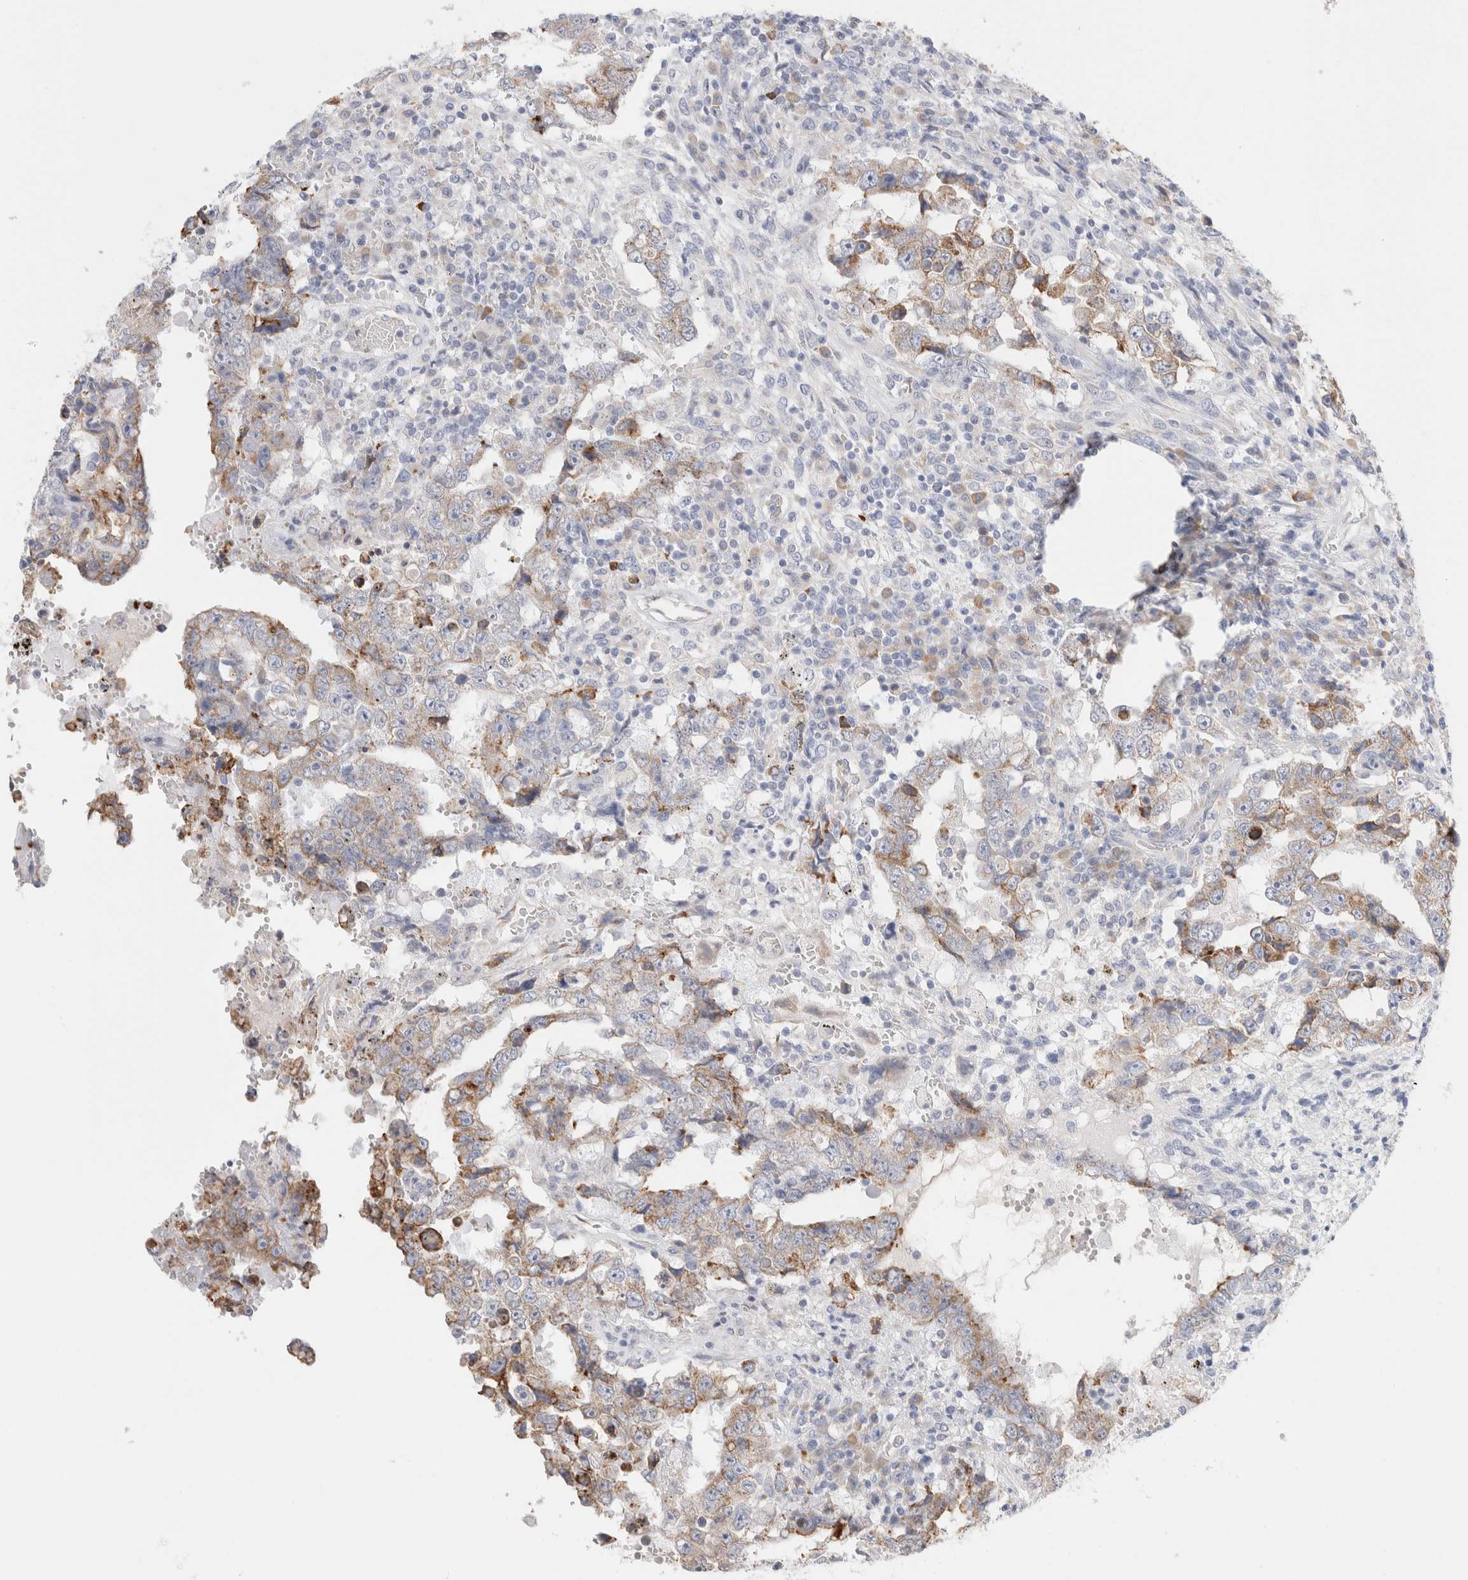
{"staining": {"intensity": "moderate", "quantity": "<25%", "location": "cytoplasmic/membranous"}, "tissue": "testis cancer", "cell_type": "Tumor cells", "image_type": "cancer", "snomed": [{"axis": "morphology", "description": "Carcinoma, Embryonal, NOS"}, {"axis": "topography", "description": "Testis"}], "caption": "Protein expression analysis of human embryonal carcinoma (testis) reveals moderate cytoplasmic/membranous staining in about <25% of tumor cells.", "gene": "CSK", "patient": {"sex": "male", "age": 26}}